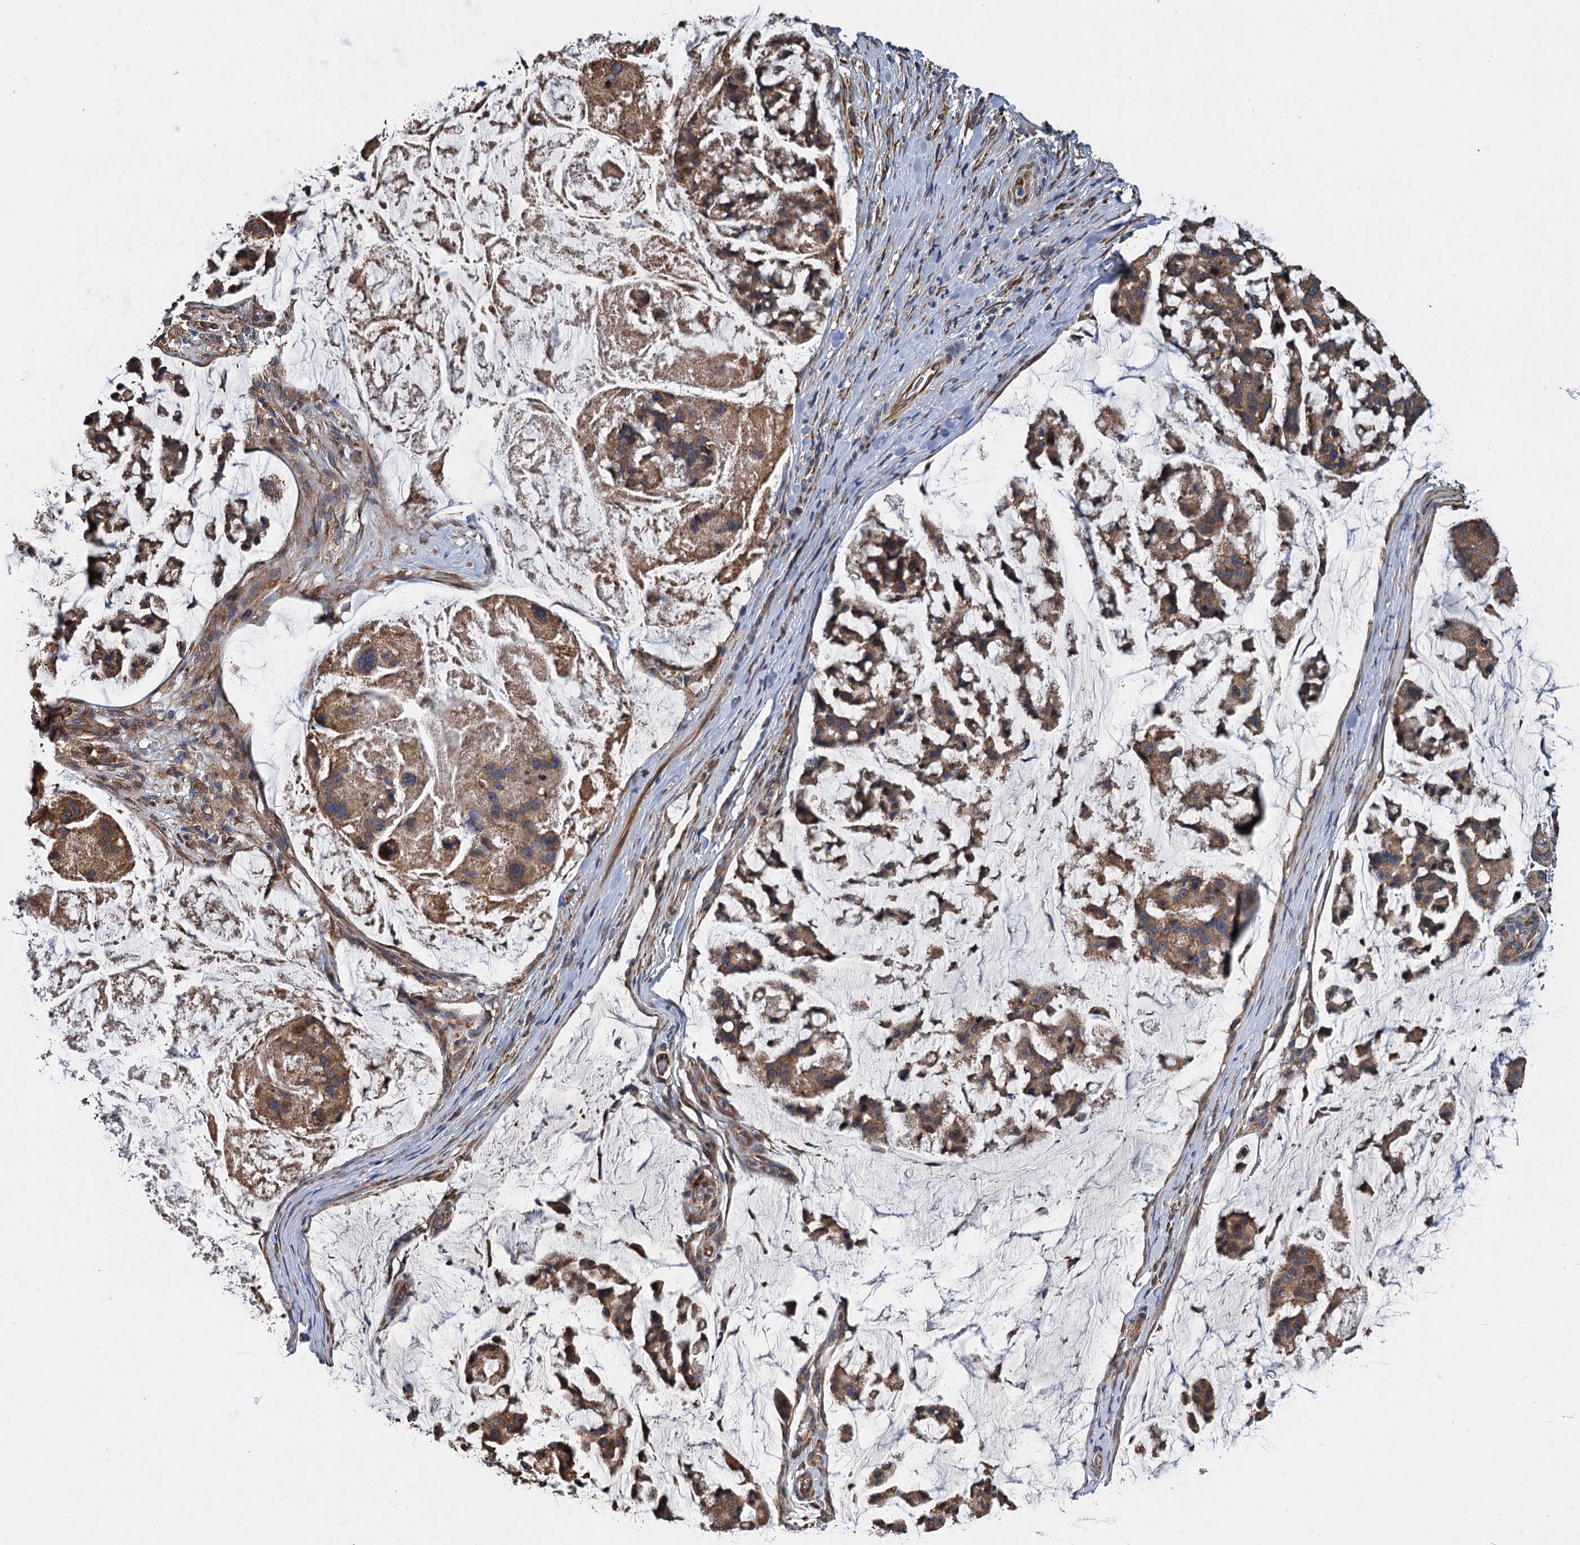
{"staining": {"intensity": "moderate", "quantity": ">75%", "location": "cytoplasmic/membranous"}, "tissue": "stomach cancer", "cell_type": "Tumor cells", "image_type": "cancer", "snomed": [{"axis": "morphology", "description": "Adenocarcinoma, NOS"}, {"axis": "topography", "description": "Stomach, lower"}], "caption": "The photomicrograph demonstrates immunohistochemical staining of adenocarcinoma (stomach). There is moderate cytoplasmic/membranous expression is seen in approximately >75% of tumor cells. (DAB IHC, brown staining for protein, blue staining for nuclei).", "gene": "LINS1", "patient": {"sex": "male", "age": 67}}